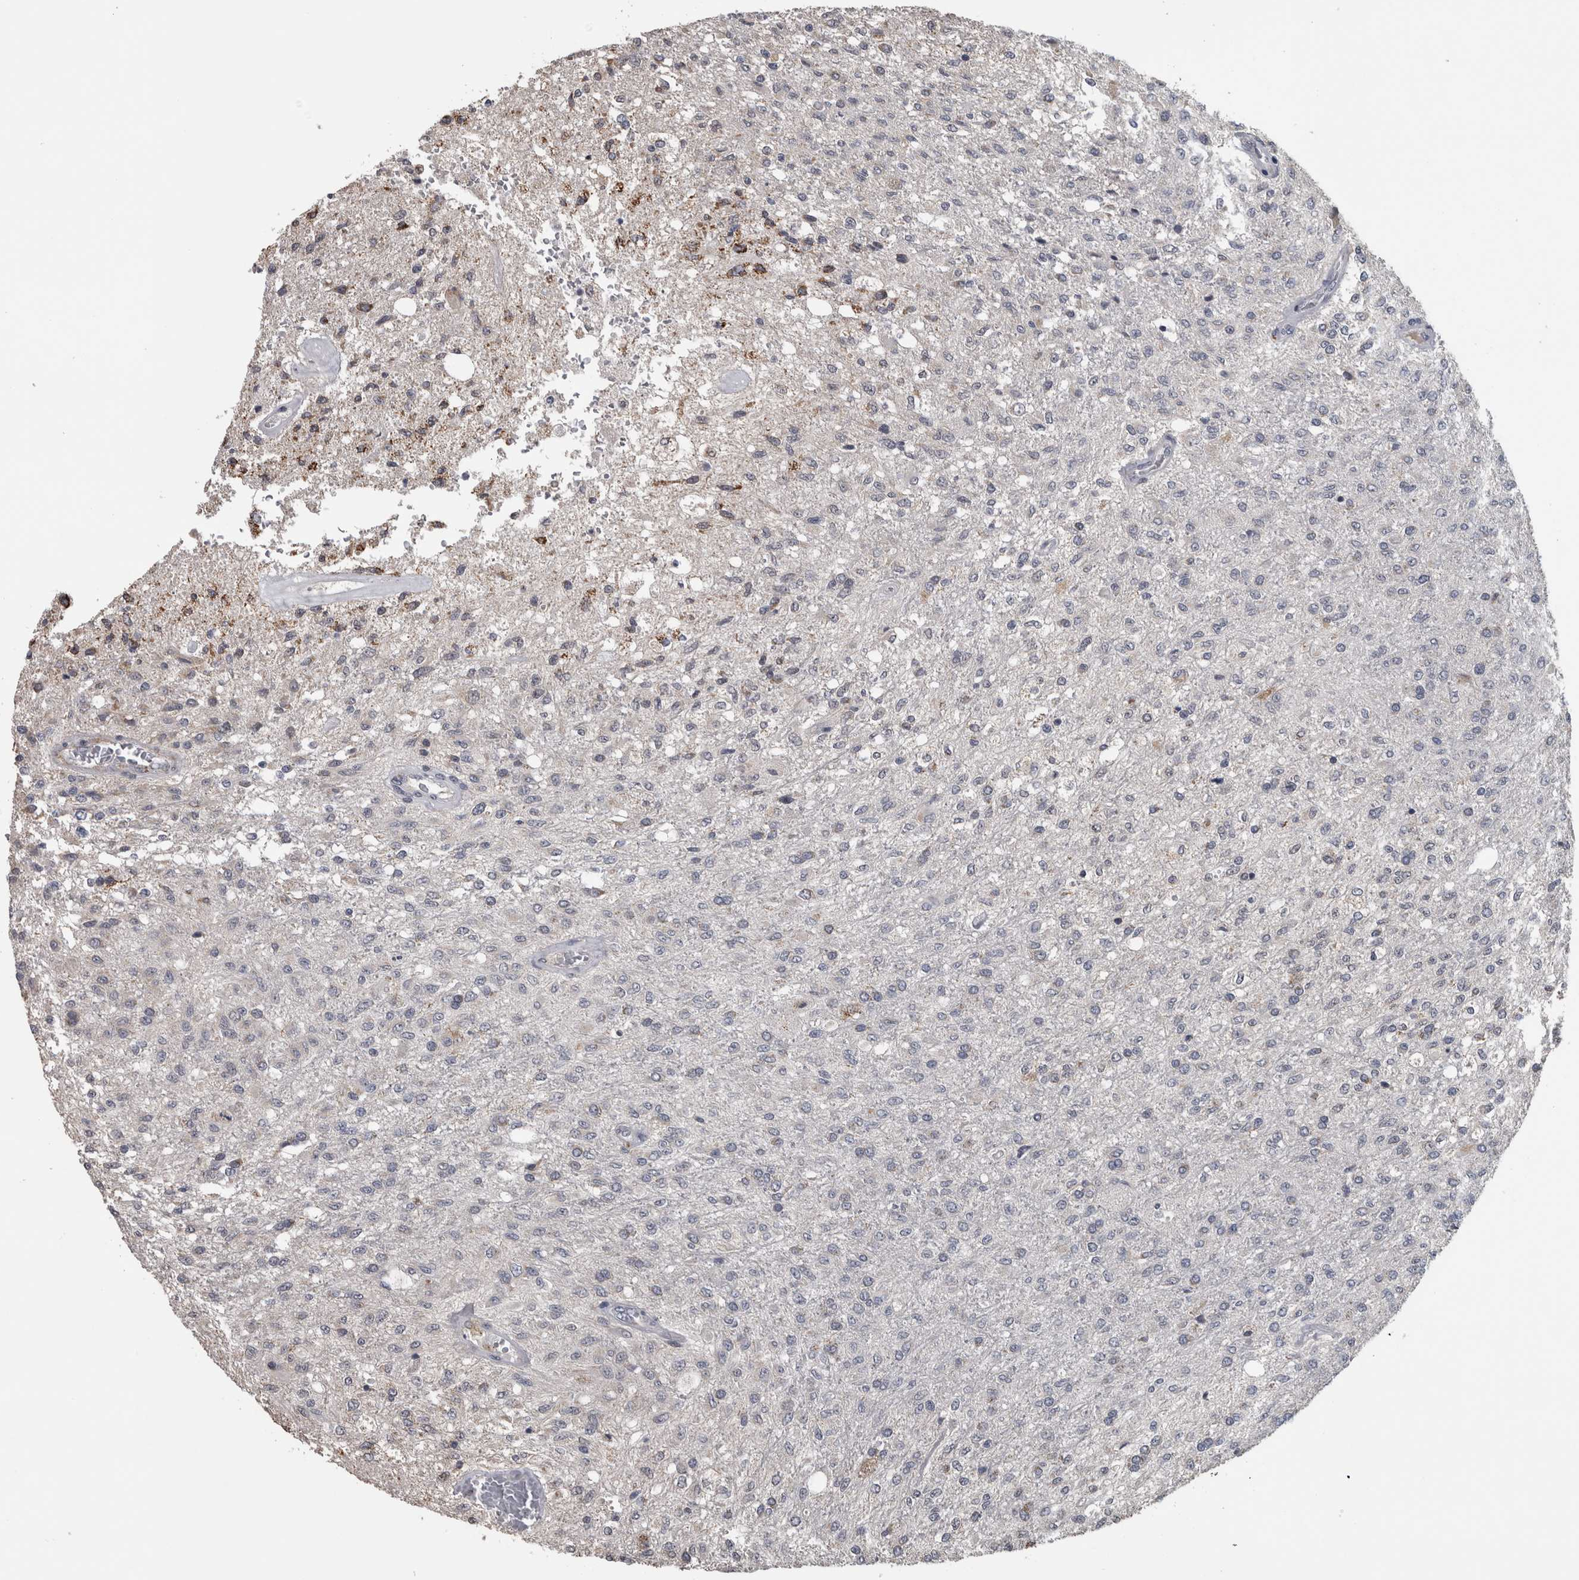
{"staining": {"intensity": "negative", "quantity": "none", "location": "none"}, "tissue": "glioma", "cell_type": "Tumor cells", "image_type": "cancer", "snomed": [{"axis": "morphology", "description": "Normal tissue, NOS"}, {"axis": "morphology", "description": "Glioma, malignant, High grade"}, {"axis": "topography", "description": "Cerebral cortex"}], "caption": "Micrograph shows no protein expression in tumor cells of glioma tissue.", "gene": "OR2K2", "patient": {"sex": "male", "age": 77}}